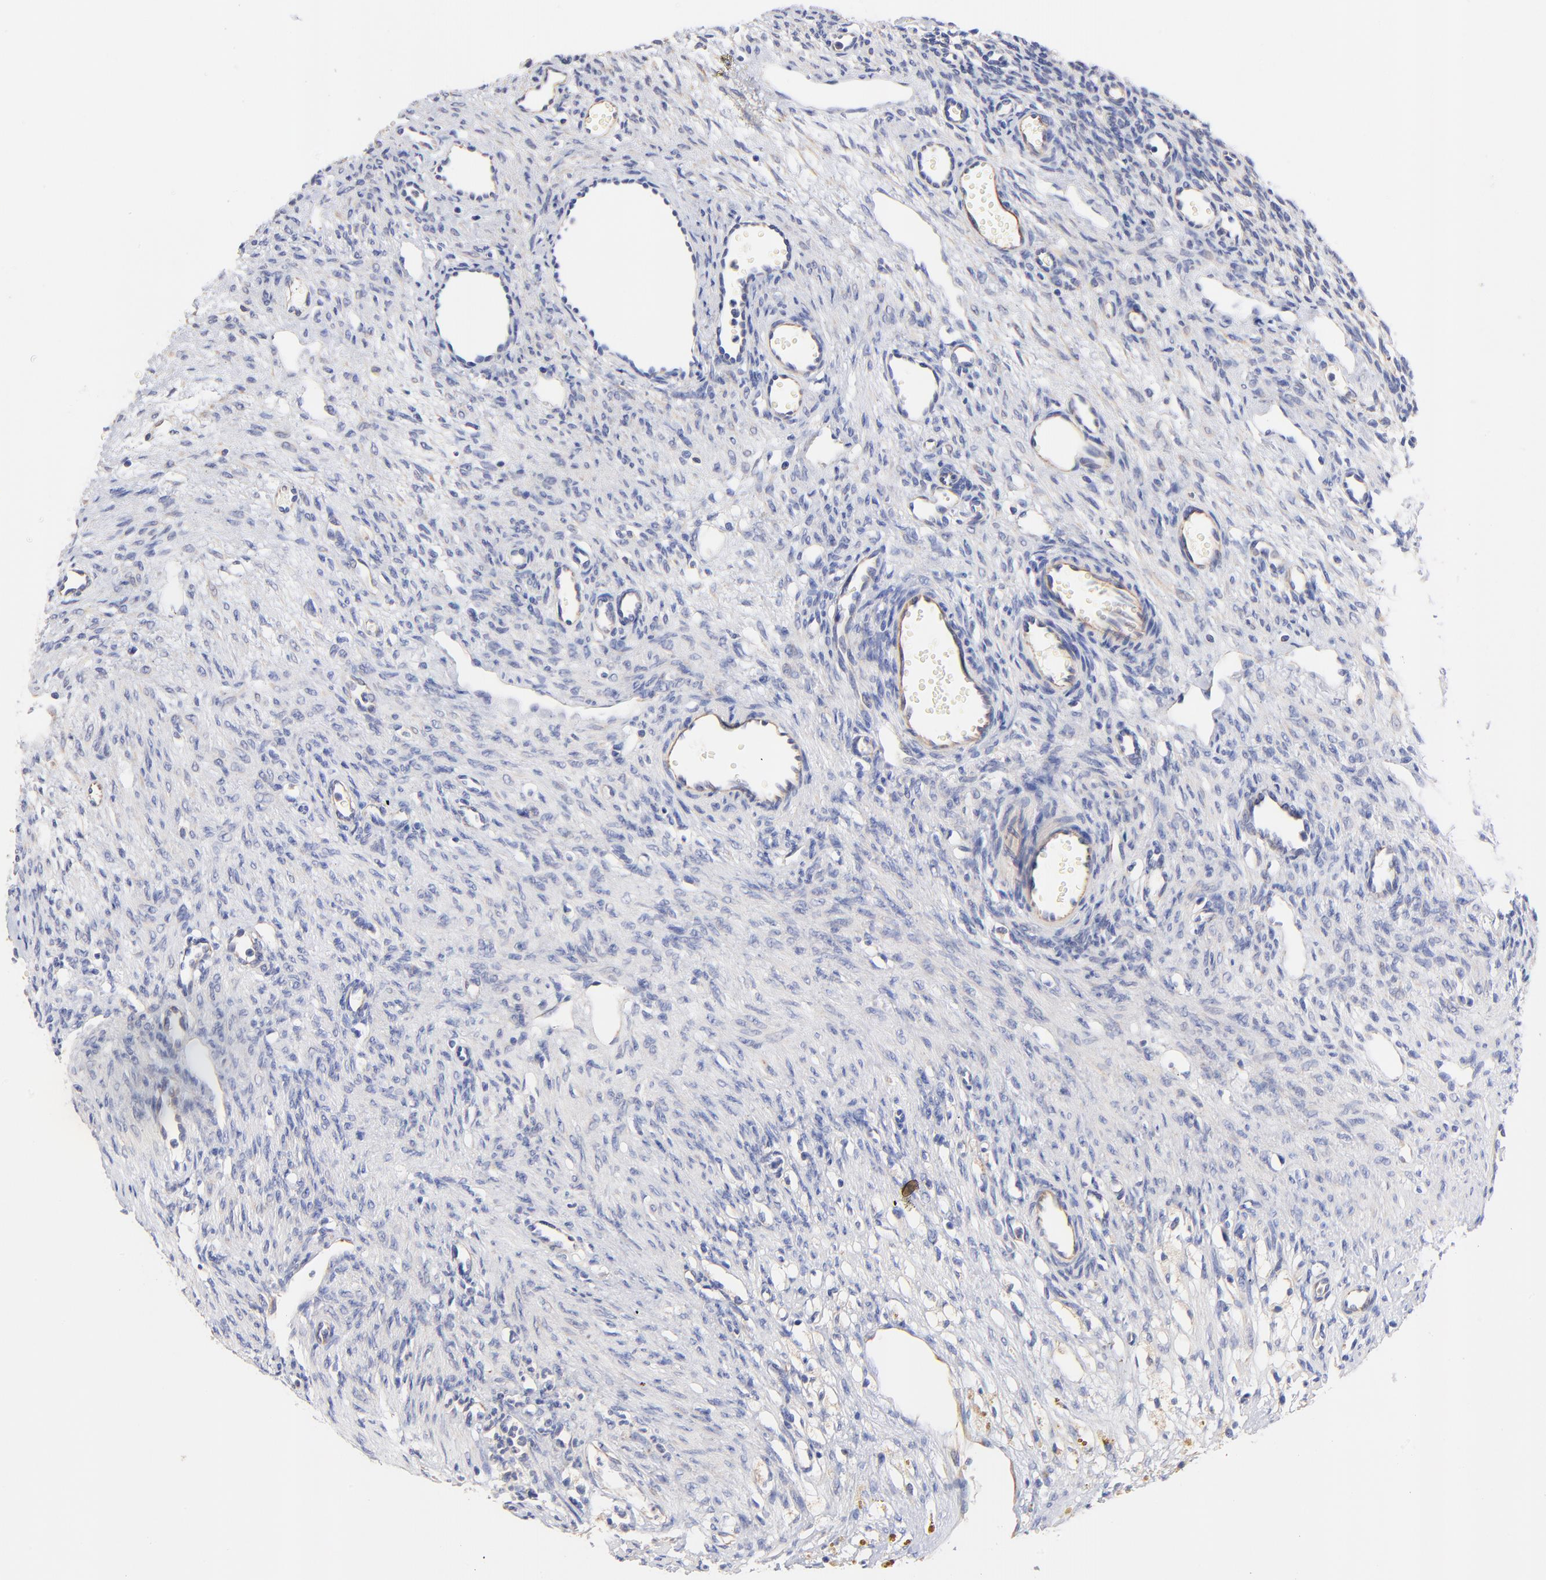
{"staining": {"intensity": "negative", "quantity": "none", "location": "none"}, "tissue": "ovary", "cell_type": "Follicle cells", "image_type": "normal", "snomed": [{"axis": "morphology", "description": "Normal tissue, NOS"}, {"axis": "topography", "description": "Ovary"}], "caption": "Photomicrograph shows no protein positivity in follicle cells of benign ovary.", "gene": "HS3ST1", "patient": {"sex": "female", "age": 33}}